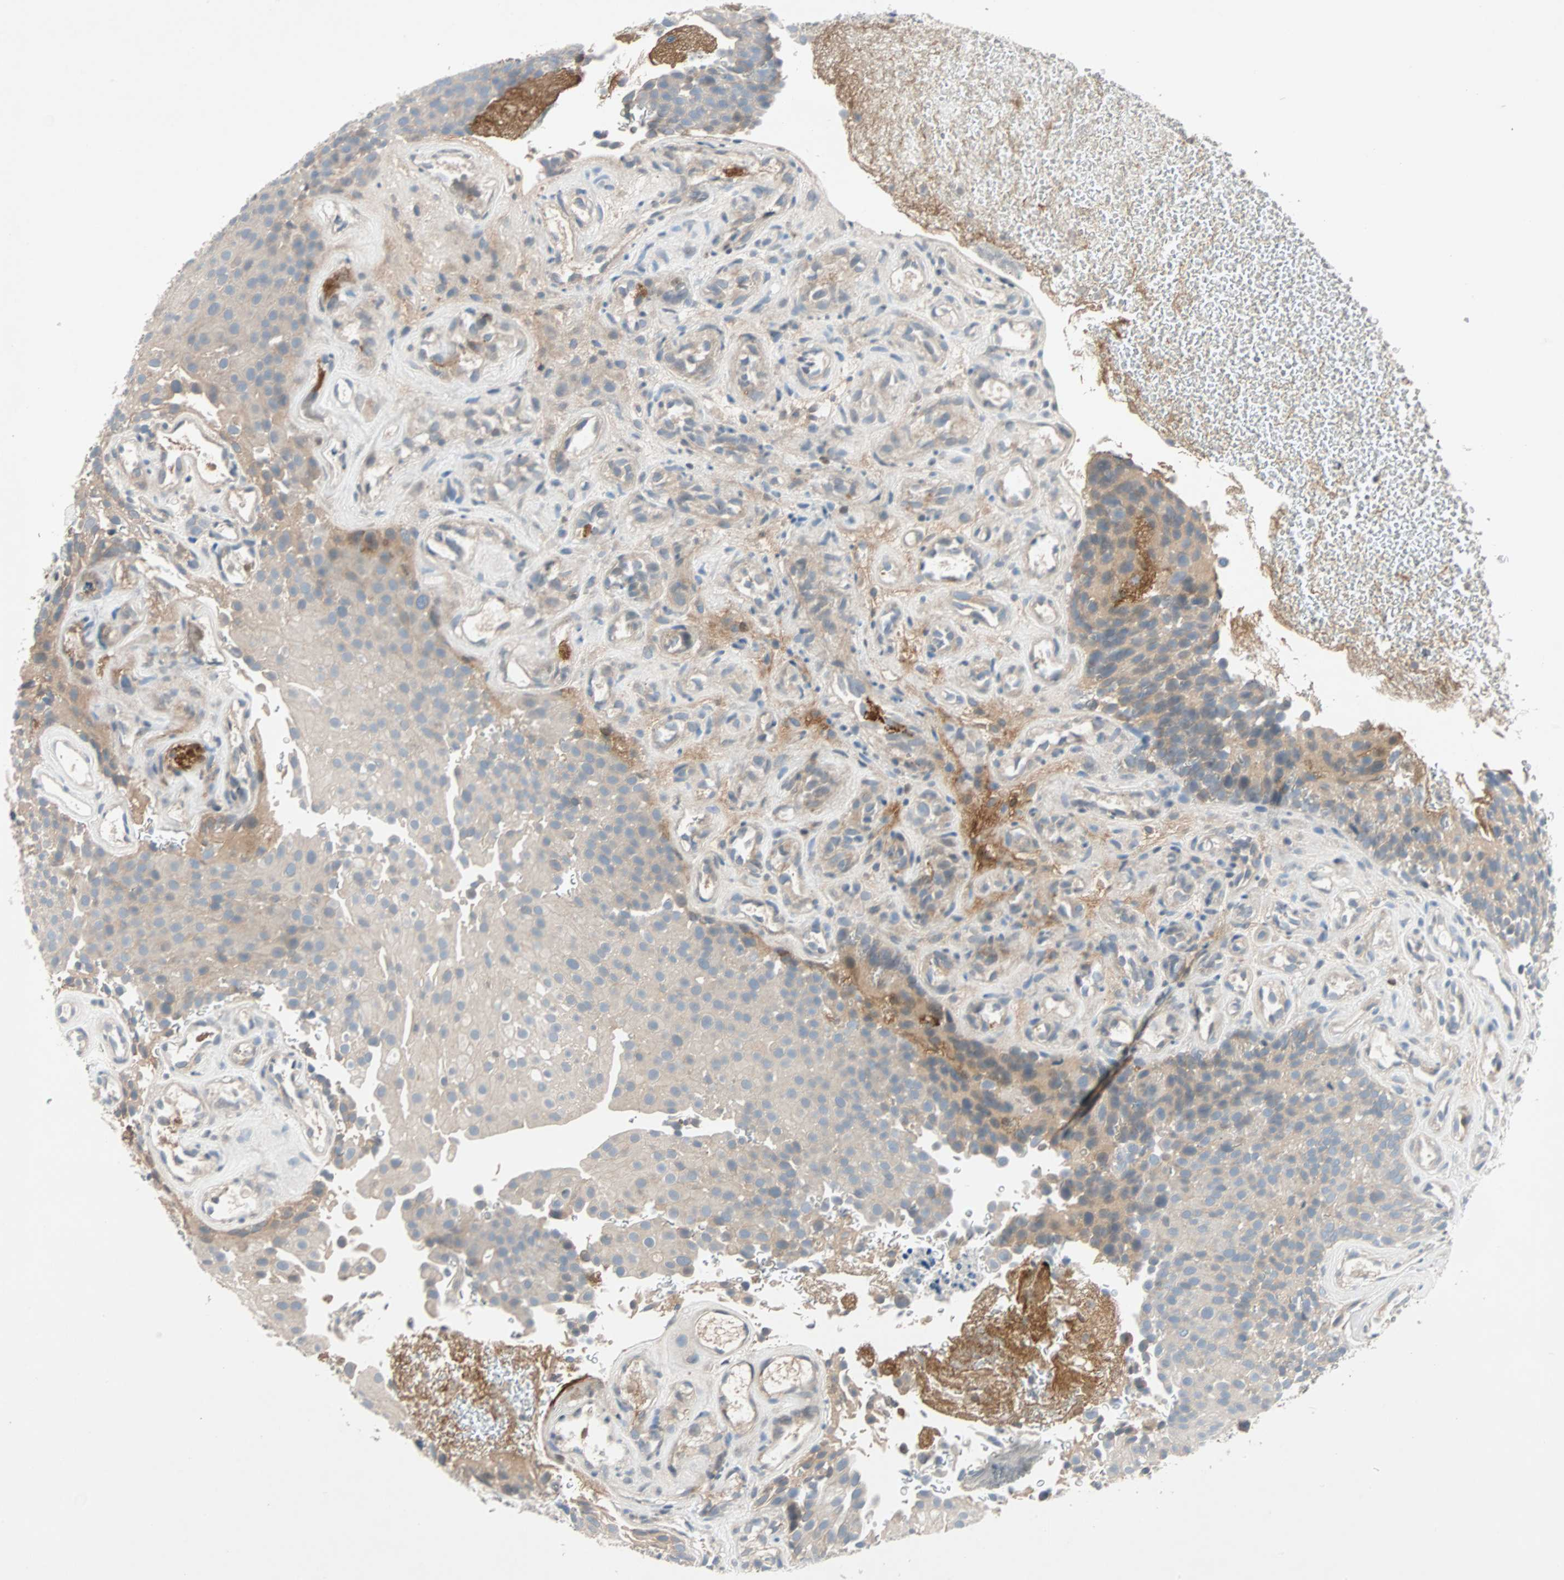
{"staining": {"intensity": "negative", "quantity": "none", "location": "none"}, "tissue": "urothelial cancer", "cell_type": "Tumor cells", "image_type": "cancer", "snomed": [{"axis": "morphology", "description": "Urothelial carcinoma, Low grade"}, {"axis": "topography", "description": "Urinary bladder"}], "caption": "A micrograph of human urothelial cancer is negative for staining in tumor cells.", "gene": "MAP4K1", "patient": {"sex": "male", "age": 78}}